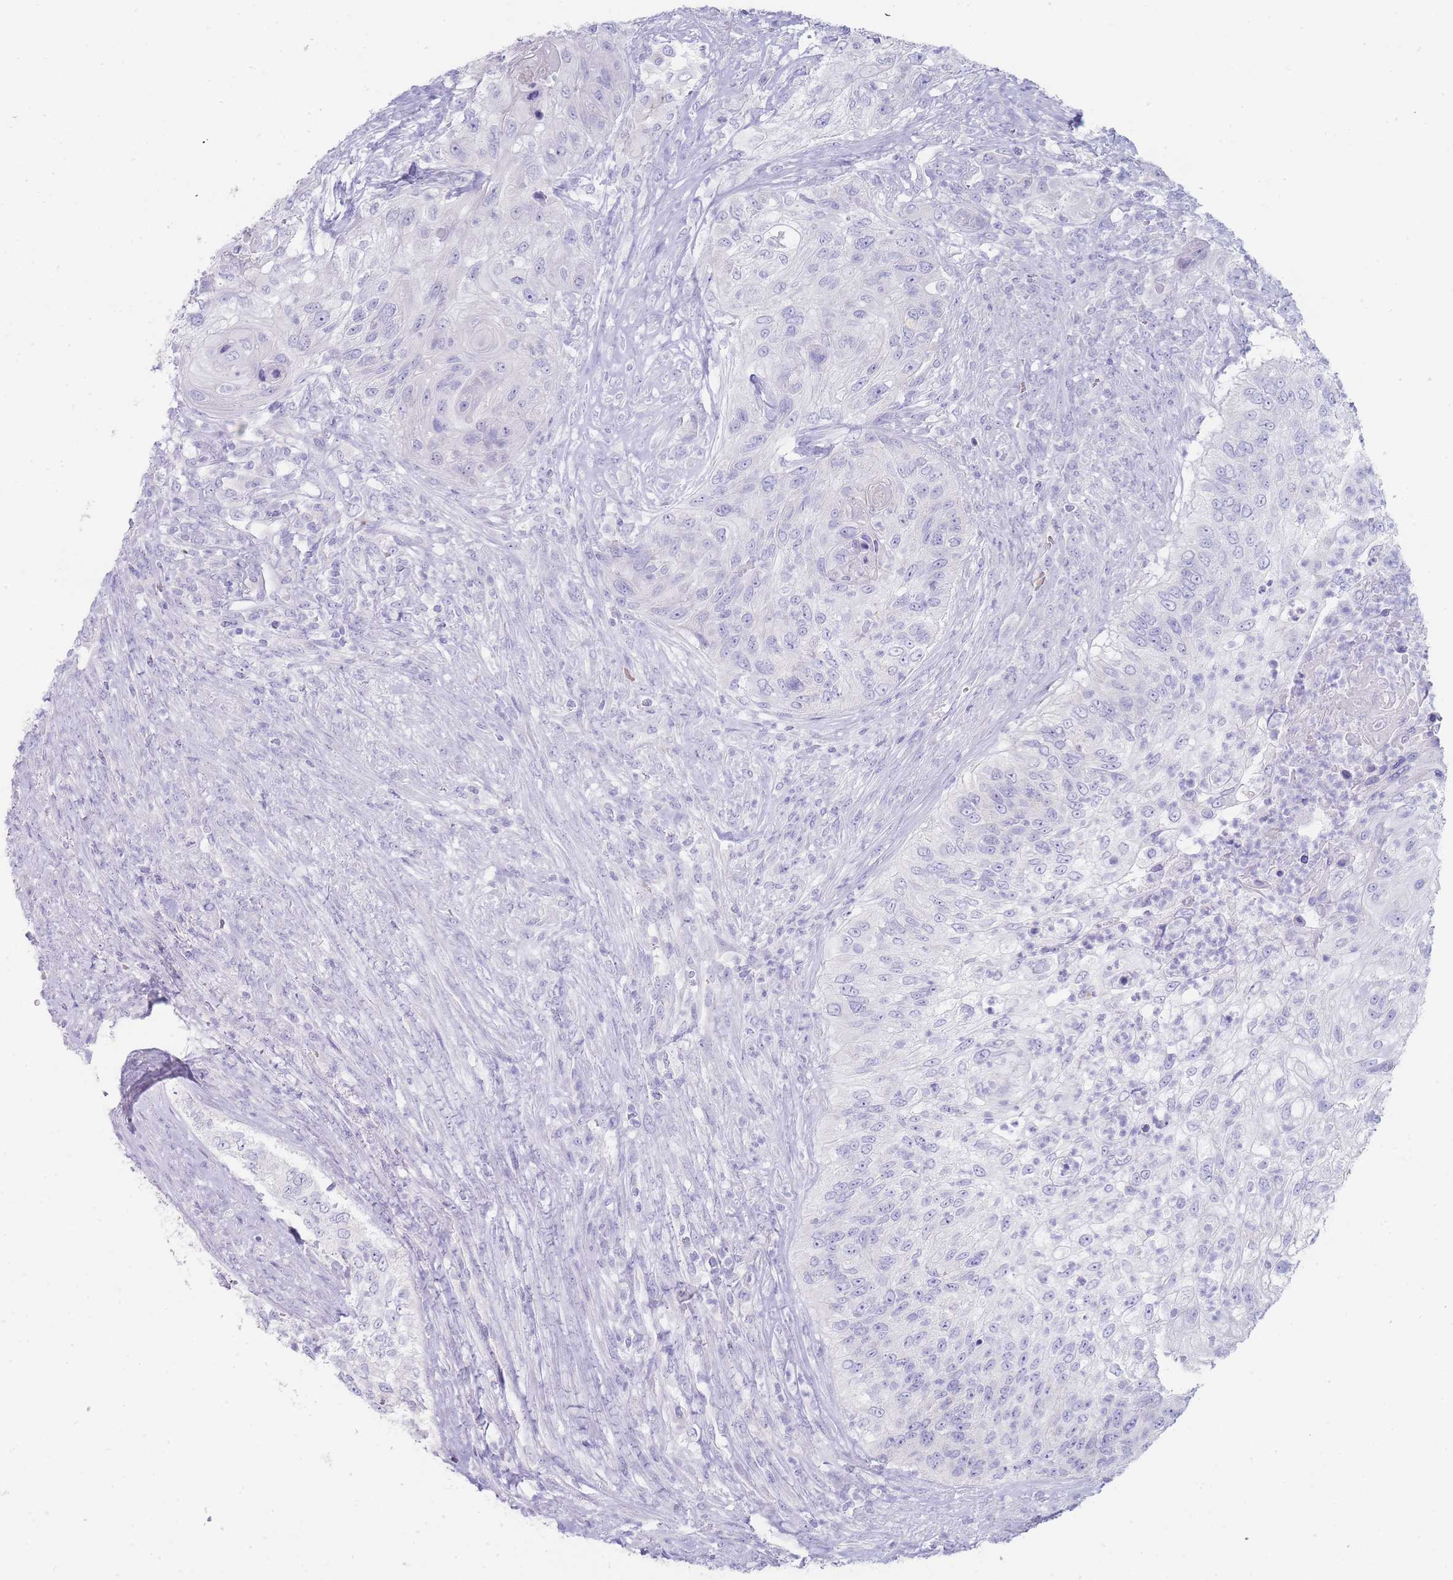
{"staining": {"intensity": "negative", "quantity": "none", "location": "none"}, "tissue": "urothelial cancer", "cell_type": "Tumor cells", "image_type": "cancer", "snomed": [{"axis": "morphology", "description": "Urothelial carcinoma, High grade"}, {"axis": "topography", "description": "Urinary bladder"}], "caption": "DAB (3,3'-diaminobenzidine) immunohistochemical staining of urothelial cancer exhibits no significant expression in tumor cells.", "gene": "HBG2", "patient": {"sex": "female", "age": 60}}